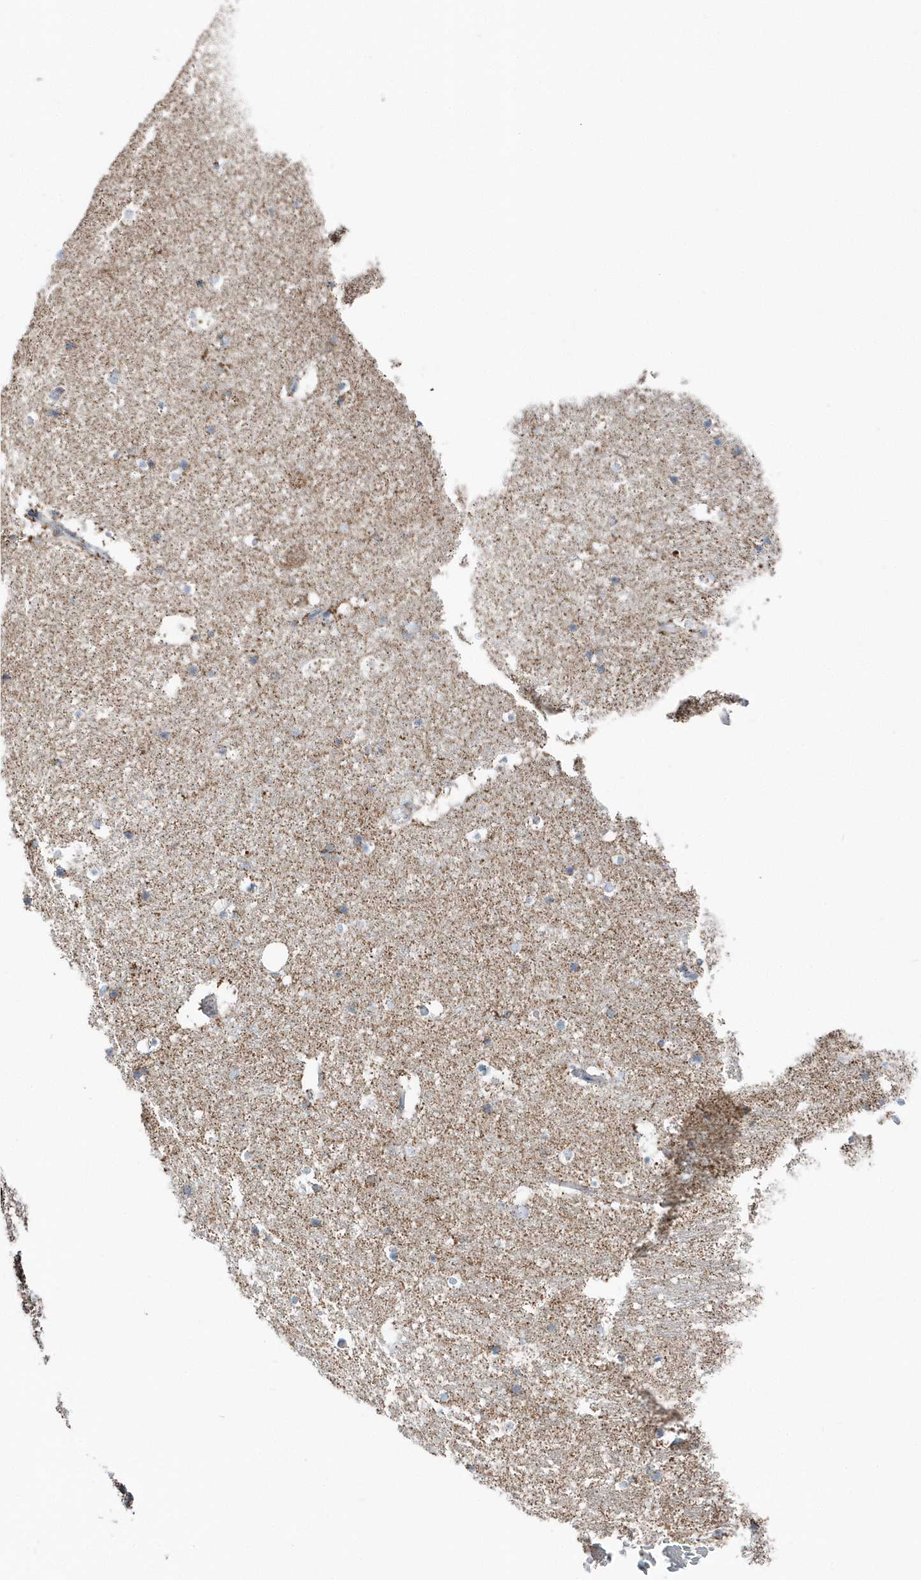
{"staining": {"intensity": "moderate", "quantity": "<25%", "location": "cytoplasmic/membranous"}, "tissue": "hippocampus", "cell_type": "Glial cells", "image_type": "normal", "snomed": [{"axis": "morphology", "description": "Normal tissue, NOS"}, {"axis": "topography", "description": "Hippocampus"}], "caption": "Hippocampus was stained to show a protein in brown. There is low levels of moderate cytoplasmic/membranous staining in about <25% of glial cells. (brown staining indicates protein expression, while blue staining denotes nuclei).", "gene": "TMCO6", "patient": {"sex": "female", "age": 52}}